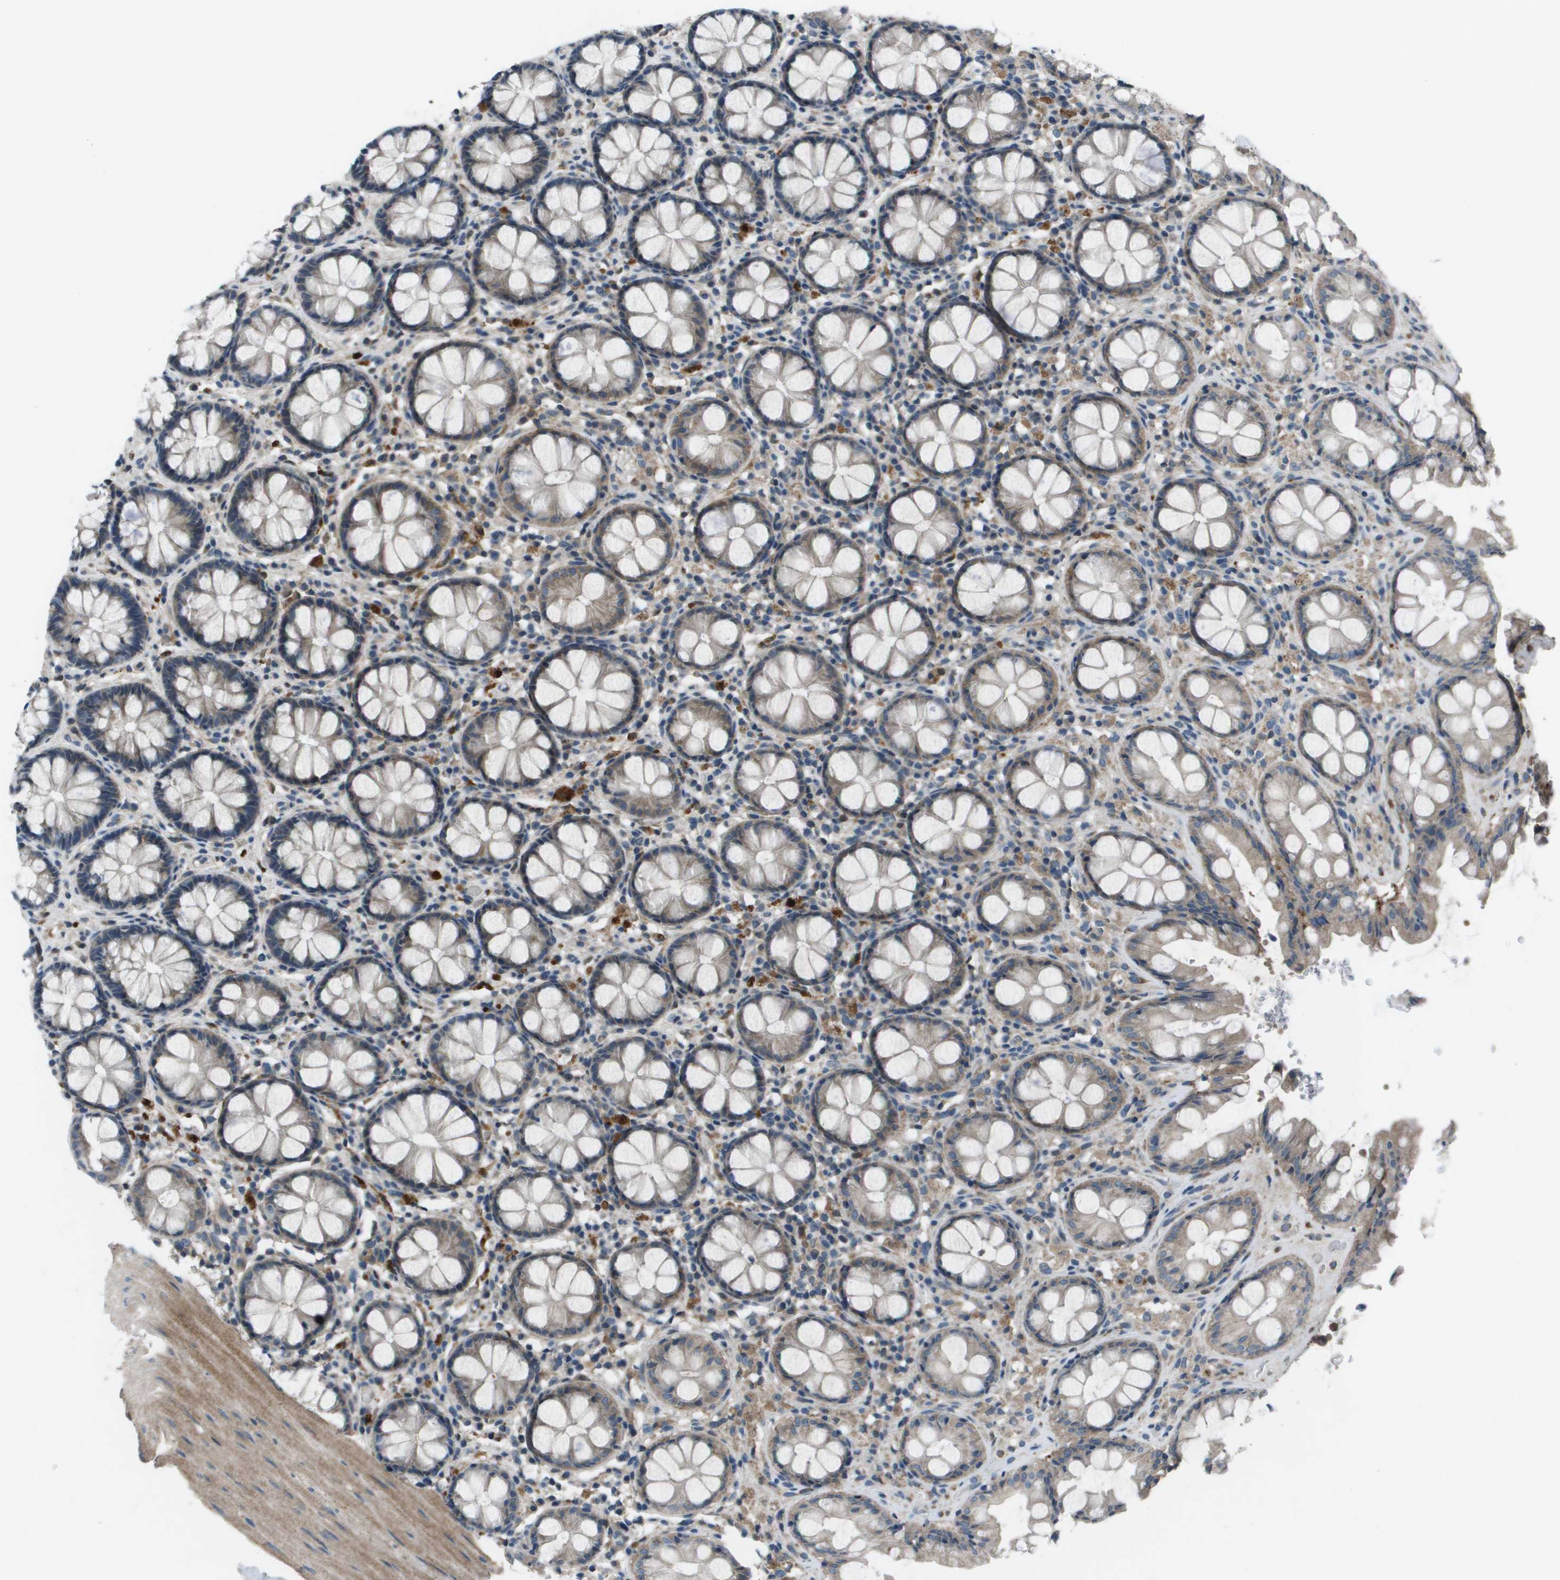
{"staining": {"intensity": "weak", "quantity": "<25%", "location": "cytoplasmic/membranous"}, "tissue": "rectum", "cell_type": "Glandular cells", "image_type": "normal", "snomed": [{"axis": "morphology", "description": "Normal tissue, NOS"}, {"axis": "topography", "description": "Rectum"}], "caption": "Glandular cells are negative for protein expression in benign human rectum.", "gene": "PCOLCE", "patient": {"sex": "male", "age": 64}}